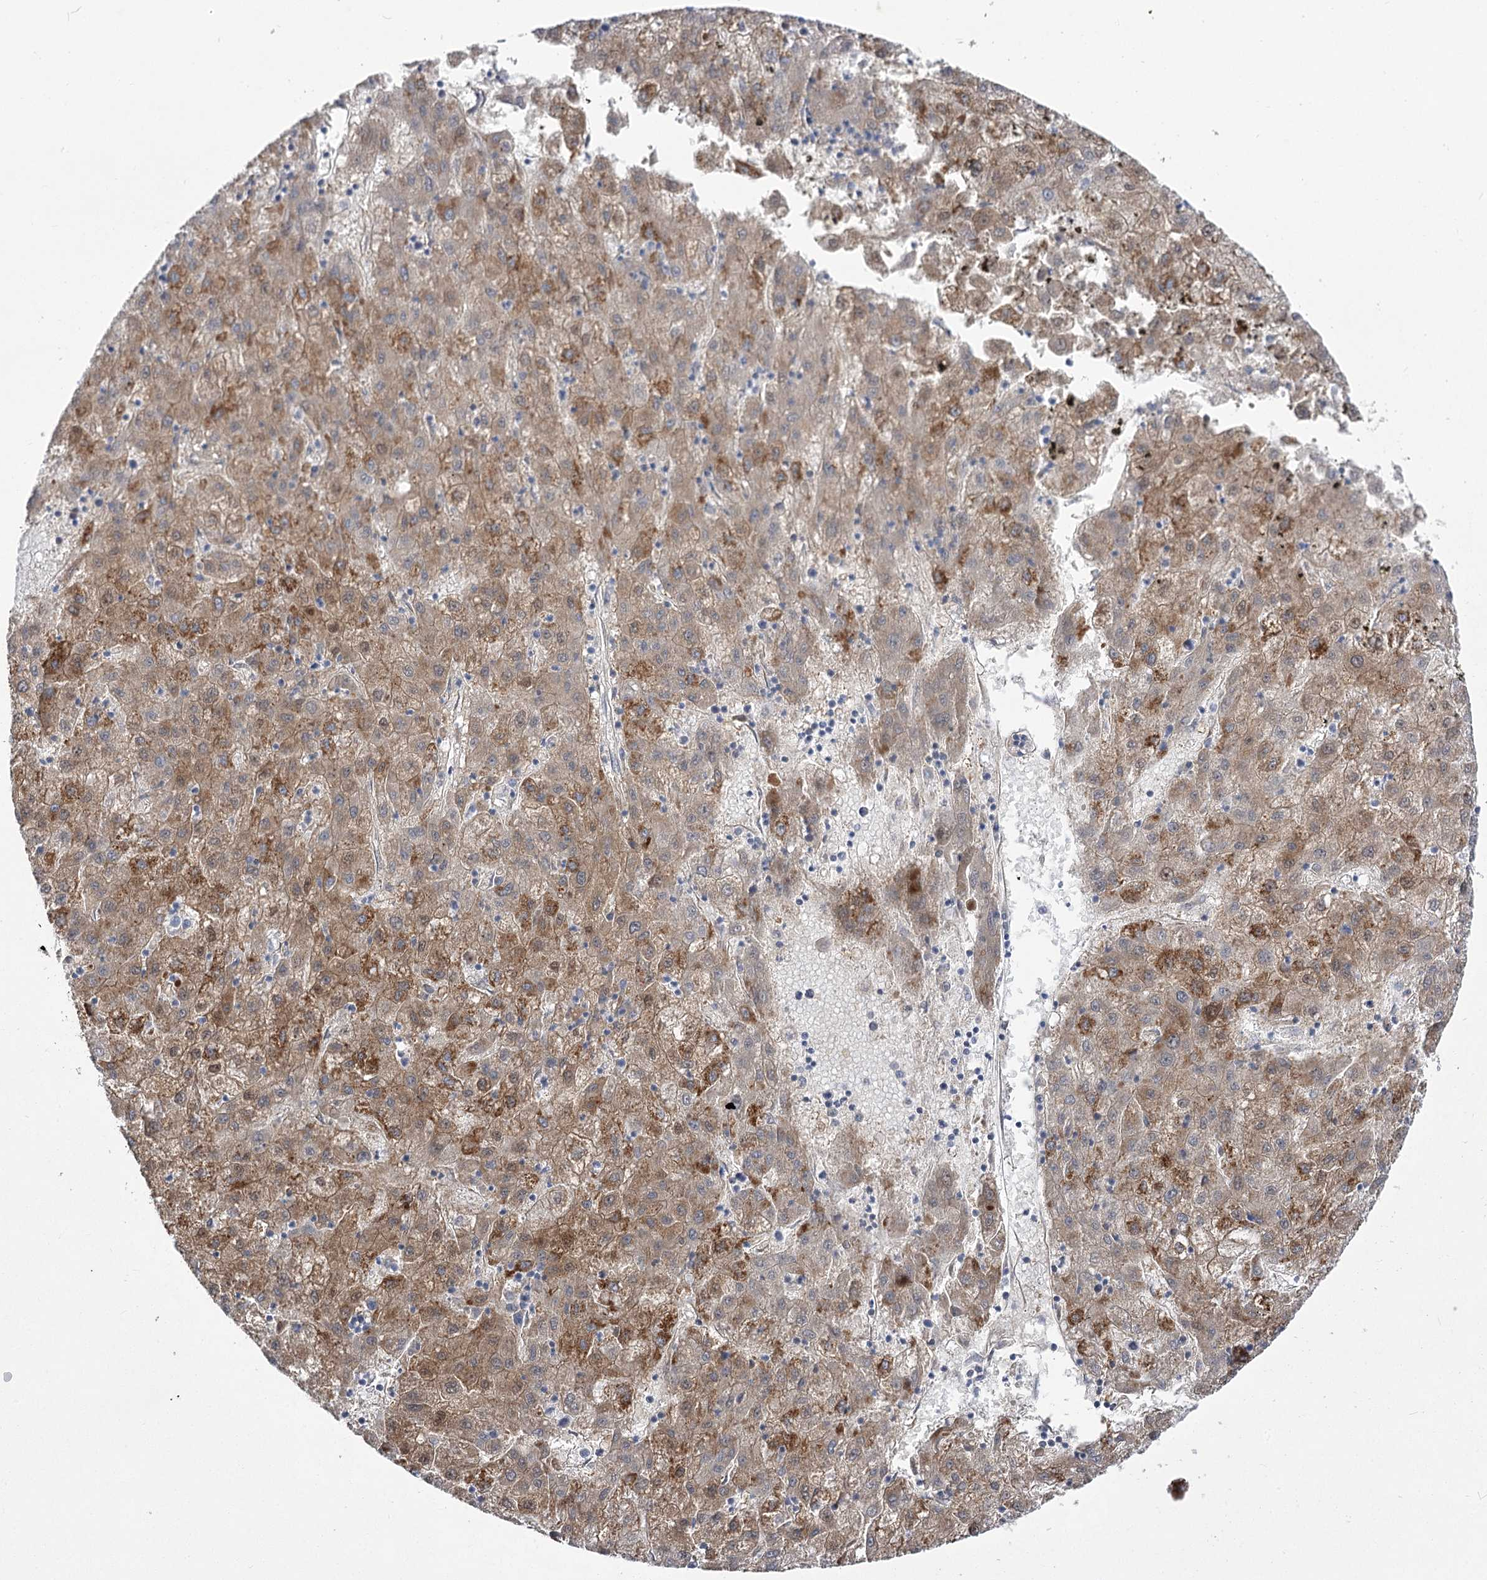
{"staining": {"intensity": "moderate", "quantity": "25%-75%", "location": "cytoplasmic/membranous"}, "tissue": "liver cancer", "cell_type": "Tumor cells", "image_type": "cancer", "snomed": [{"axis": "morphology", "description": "Carcinoma, Hepatocellular, NOS"}, {"axis": "topography", "description": "Liver"}], "caption": "Immunohistochemical staining of human liver hepatocellular carcinoma displays medium levels of moderate cytoplasmic/membranous protein staining in about 25%-75% of tumor cells.", "gene": "SUOX", "patient": {"sex": "male", "age": 72}}